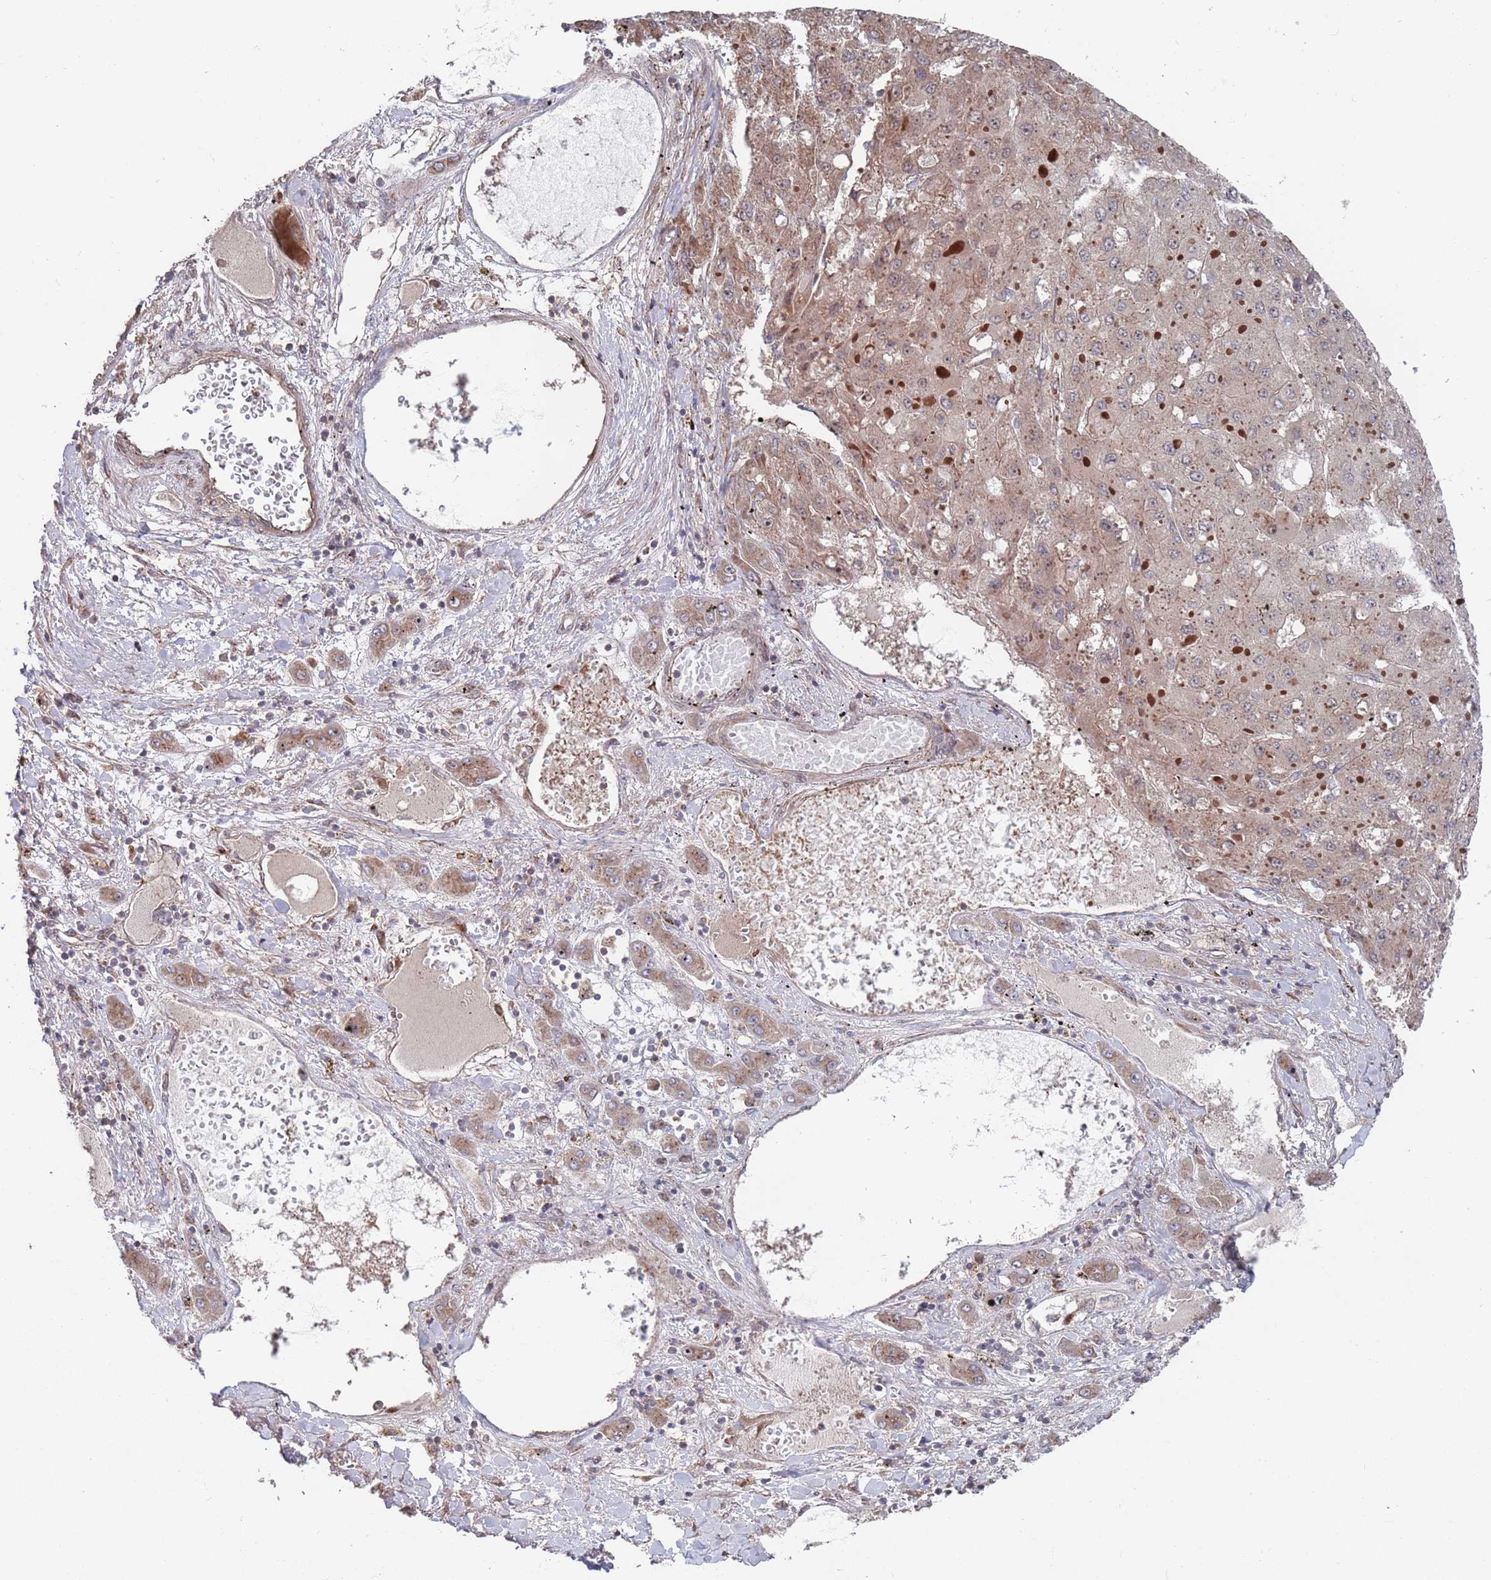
{"staining": {"intensity": "weak", "quantity": ">75%", "location": "cytoplasmic/membranous"}, "tissue": "liver cancer", "cell_type": "Tumor cells", "image_type": "cancer", "snomed": [{"axis": "morphology", "description": "Carcinoma, Hepatocellular, NOS"}, {"axis": "topography", "description": "Liver"}], "caption": "The image shows staining of liver cancer (hepatocellular carcinoma), revealing weak cytoplasmic/membranous protein expression (brown color) within tumor cells.", "gene": "UNC45A", "patient": {"sex": "female", "age": 73}}